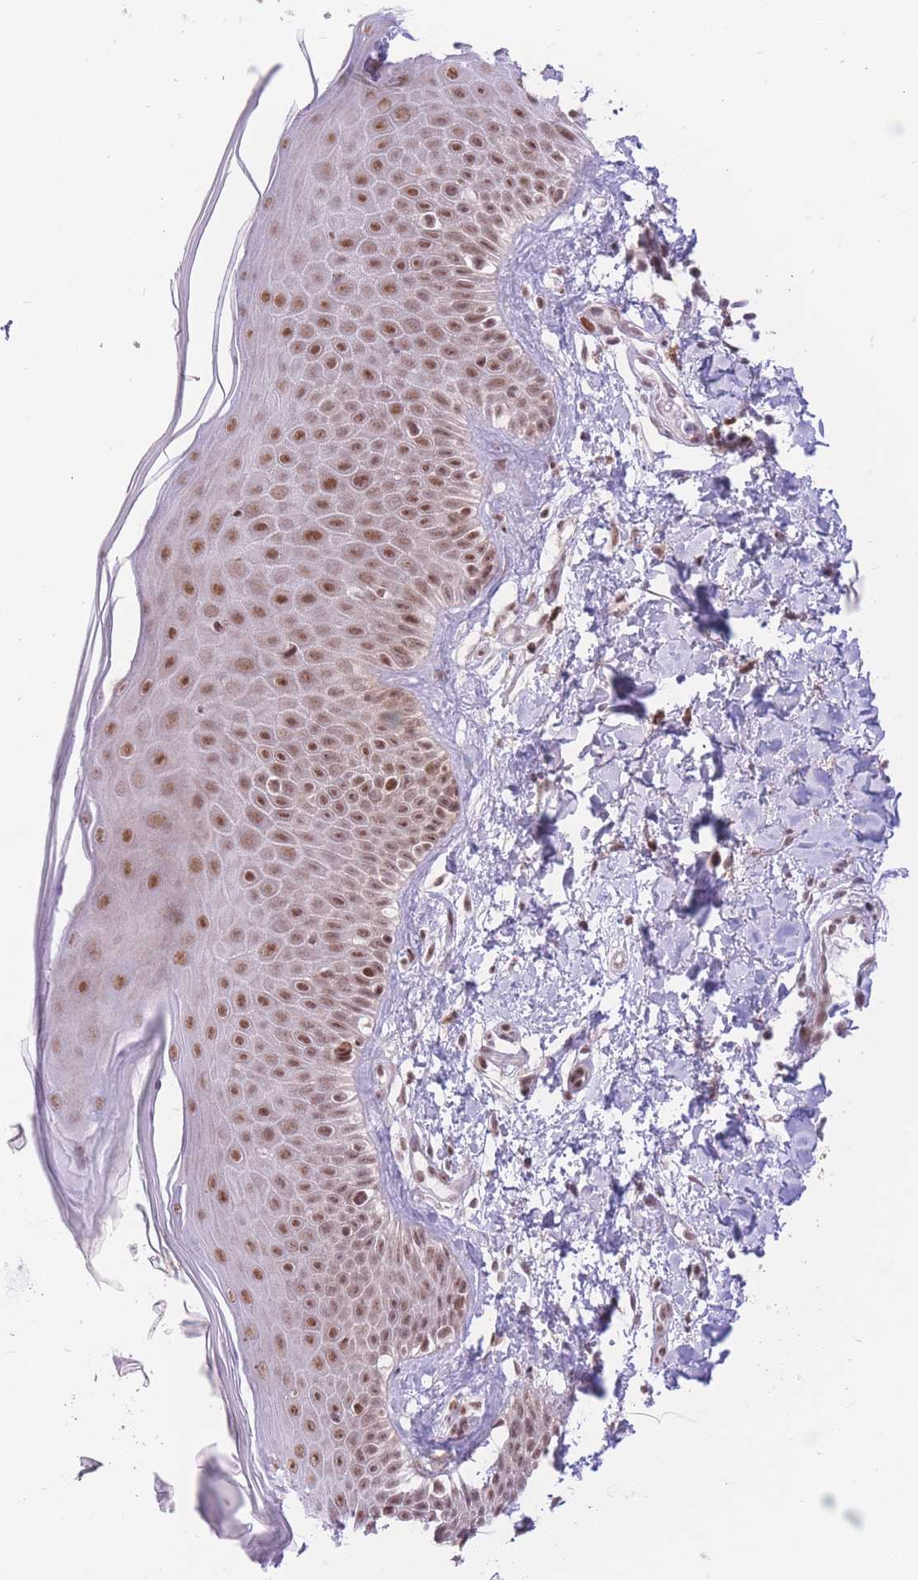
{"staining": {"intensity": "moderate", "quantity": ">75%", "location": "nuclear"}, "tissue": "skin", "cell_type": "Fibroblasts", "image_type": "normal", "snomed": [{"axis": "morphology", "description": "Normal tissue, NOS"}, {"axis": "topography", "description": "Skin"}], "caption": "Protein expression analysis of benign human skin reveals moderate nuclear positivity in about >75% of fibroblasts. (DAB (3,3'-diaminobenzidine) IHC, brown staining for protein, blue staining for nuclei).", "gene": "PCIF1", "patient": {"sex": "male", "age": 52}}